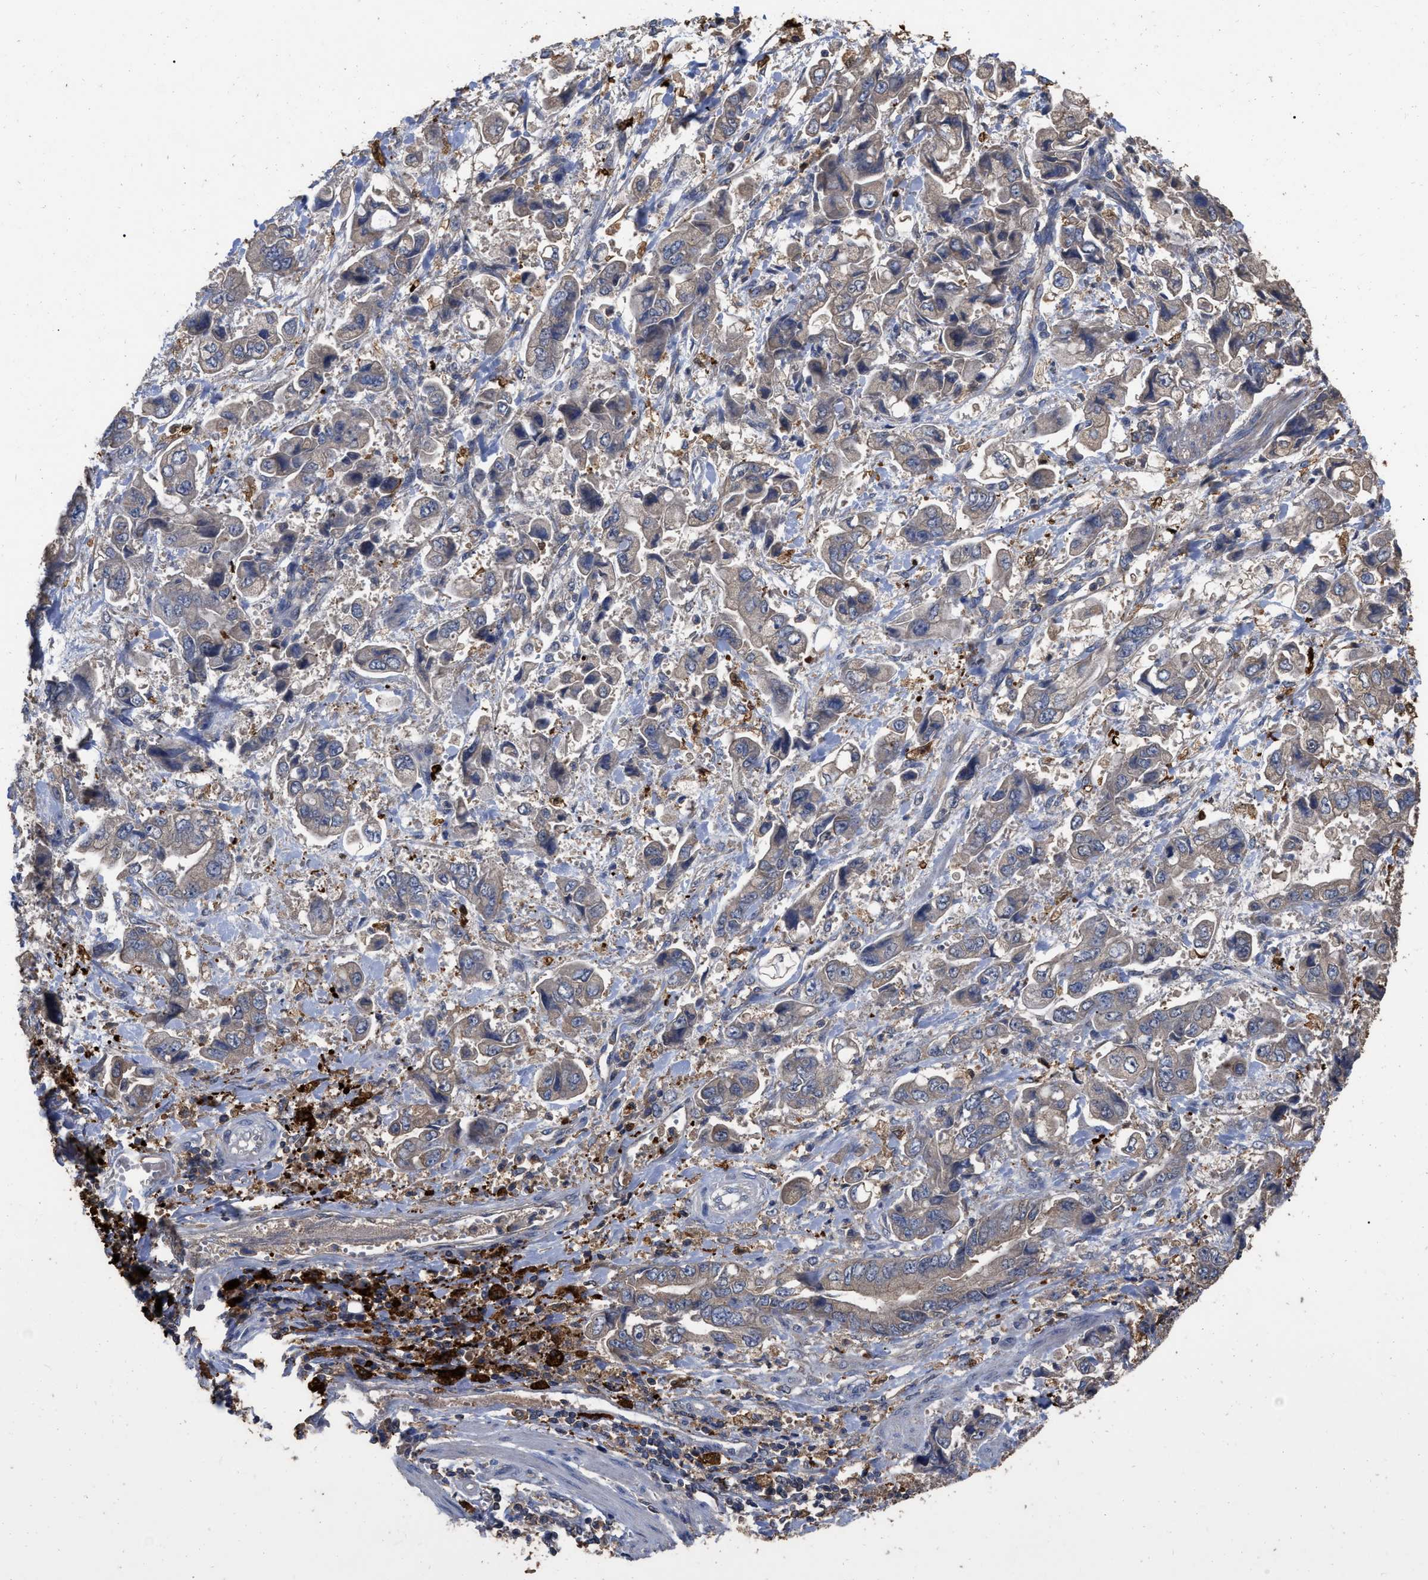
{"staining": {"intensity": "weak", "quantity": "25%-75%", "location": "cytoplasmic/membranous"}, "tissue": "stomach cancer", "cell_type": "Tumor cells", "image_type": "cancer", "snomed": [{"axis": "morphology", "description": "Normal tissue, NOS"}, {"axis": "morphology", "description": "Adenocarcinoma, NOS"}, {"axis": "topography", "description": "Stomach"}], "caption": "Protein staining by immunohistochemistry reveals weak cytoplasmic/membranous staining in about 25%-75% of tumor cells in adenocarcinoma (stomach).", "gene": "GPR179", "patient": {"sex": "male", "age": 62}}